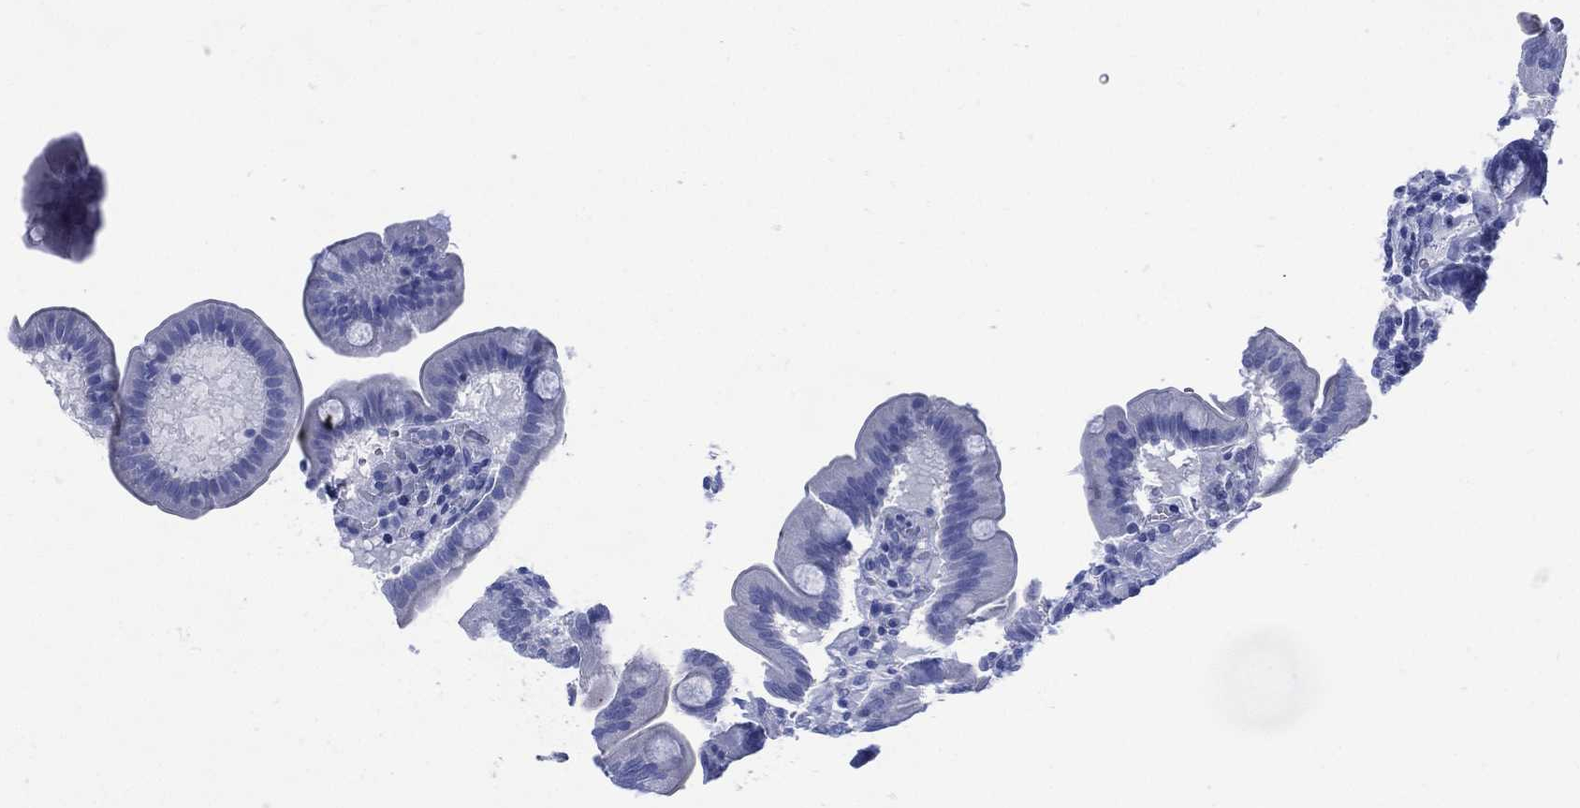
{"staining": {"intensity": "negative", "quantity": "none", "location": "none"}, "tissue": "duodenum", "cell_type": "Glandular cells", "image_type": "normal", "snomed": [{"axis": "morphology", "description": "Normal tissue, NOS"}, {"axis": "topography", "description": "Duodenum"}], "caption": "Immunohistochemistry (IHC) micrograph of unremarkable human duodenum stained for a protein (brown), which displays no positivity in glandular cells. (DAB immunohistochemistry (IHC) with hematoxylin counter stain).", "gene": "SHCBP1L", "patient": {"sex": "male", "age": 59}}